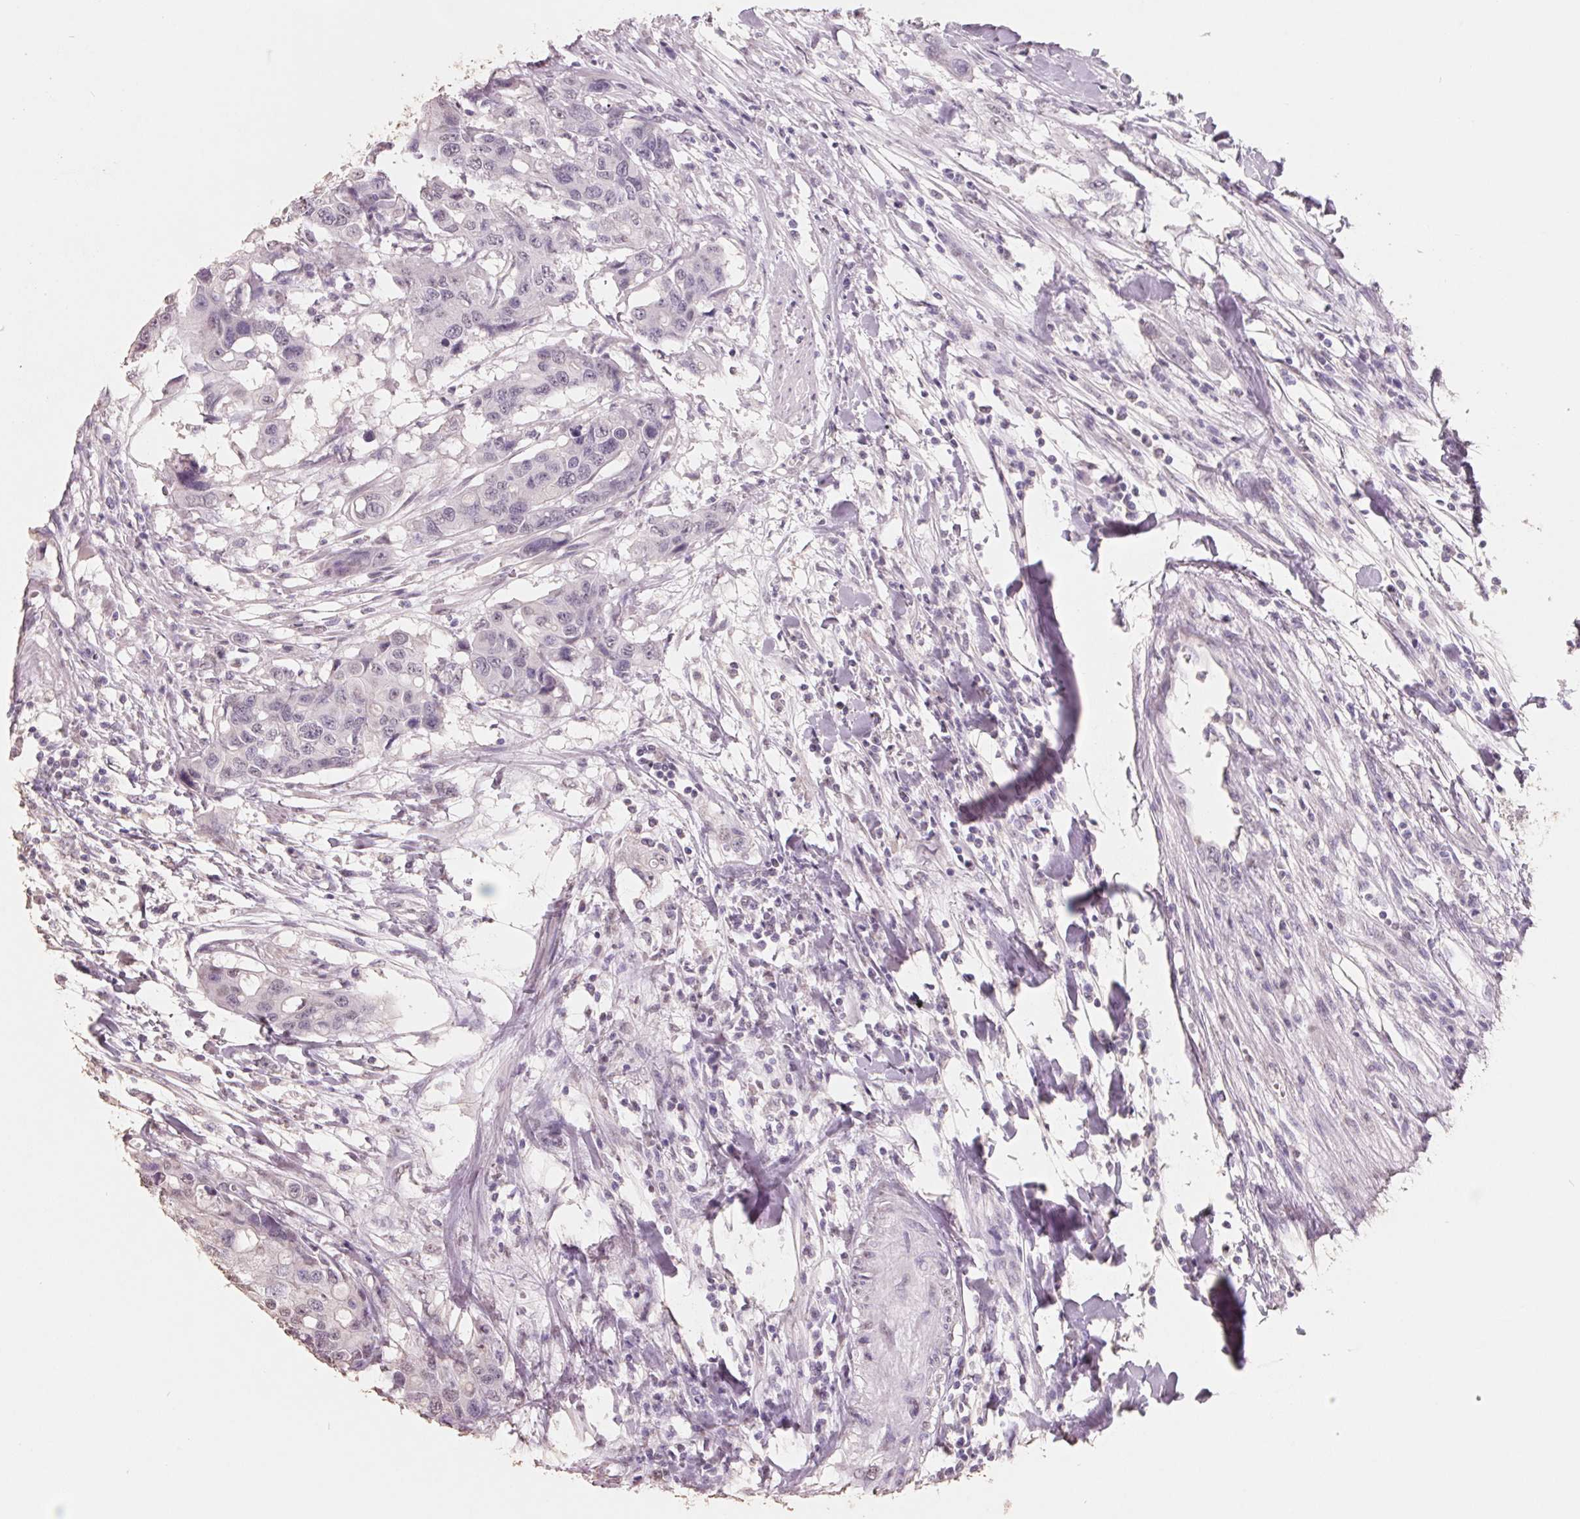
{"staining": {"intensity": "negative", "quantity": "none", "location": "none"}, "tissue": "colorectal cancer", "cell_type": "Tumor cells", "image_type": "cancer", "snomed": [{"axis": "morphology", "description": "Adenocarcinoma, NOS"}, {"axis": "topography", "description": "Colon"}], "caption": "Tumor cells show no significant protein positivity in colorectal cancer (adenocarcinoma). (Stains: DAB immunohistochemistry (IHC) with hematoxylin counter stain, Microscopy: brightfield microscopy at high magnification).", "gene": "FTCD", "patient": {"sex": "male", "age": 77}}